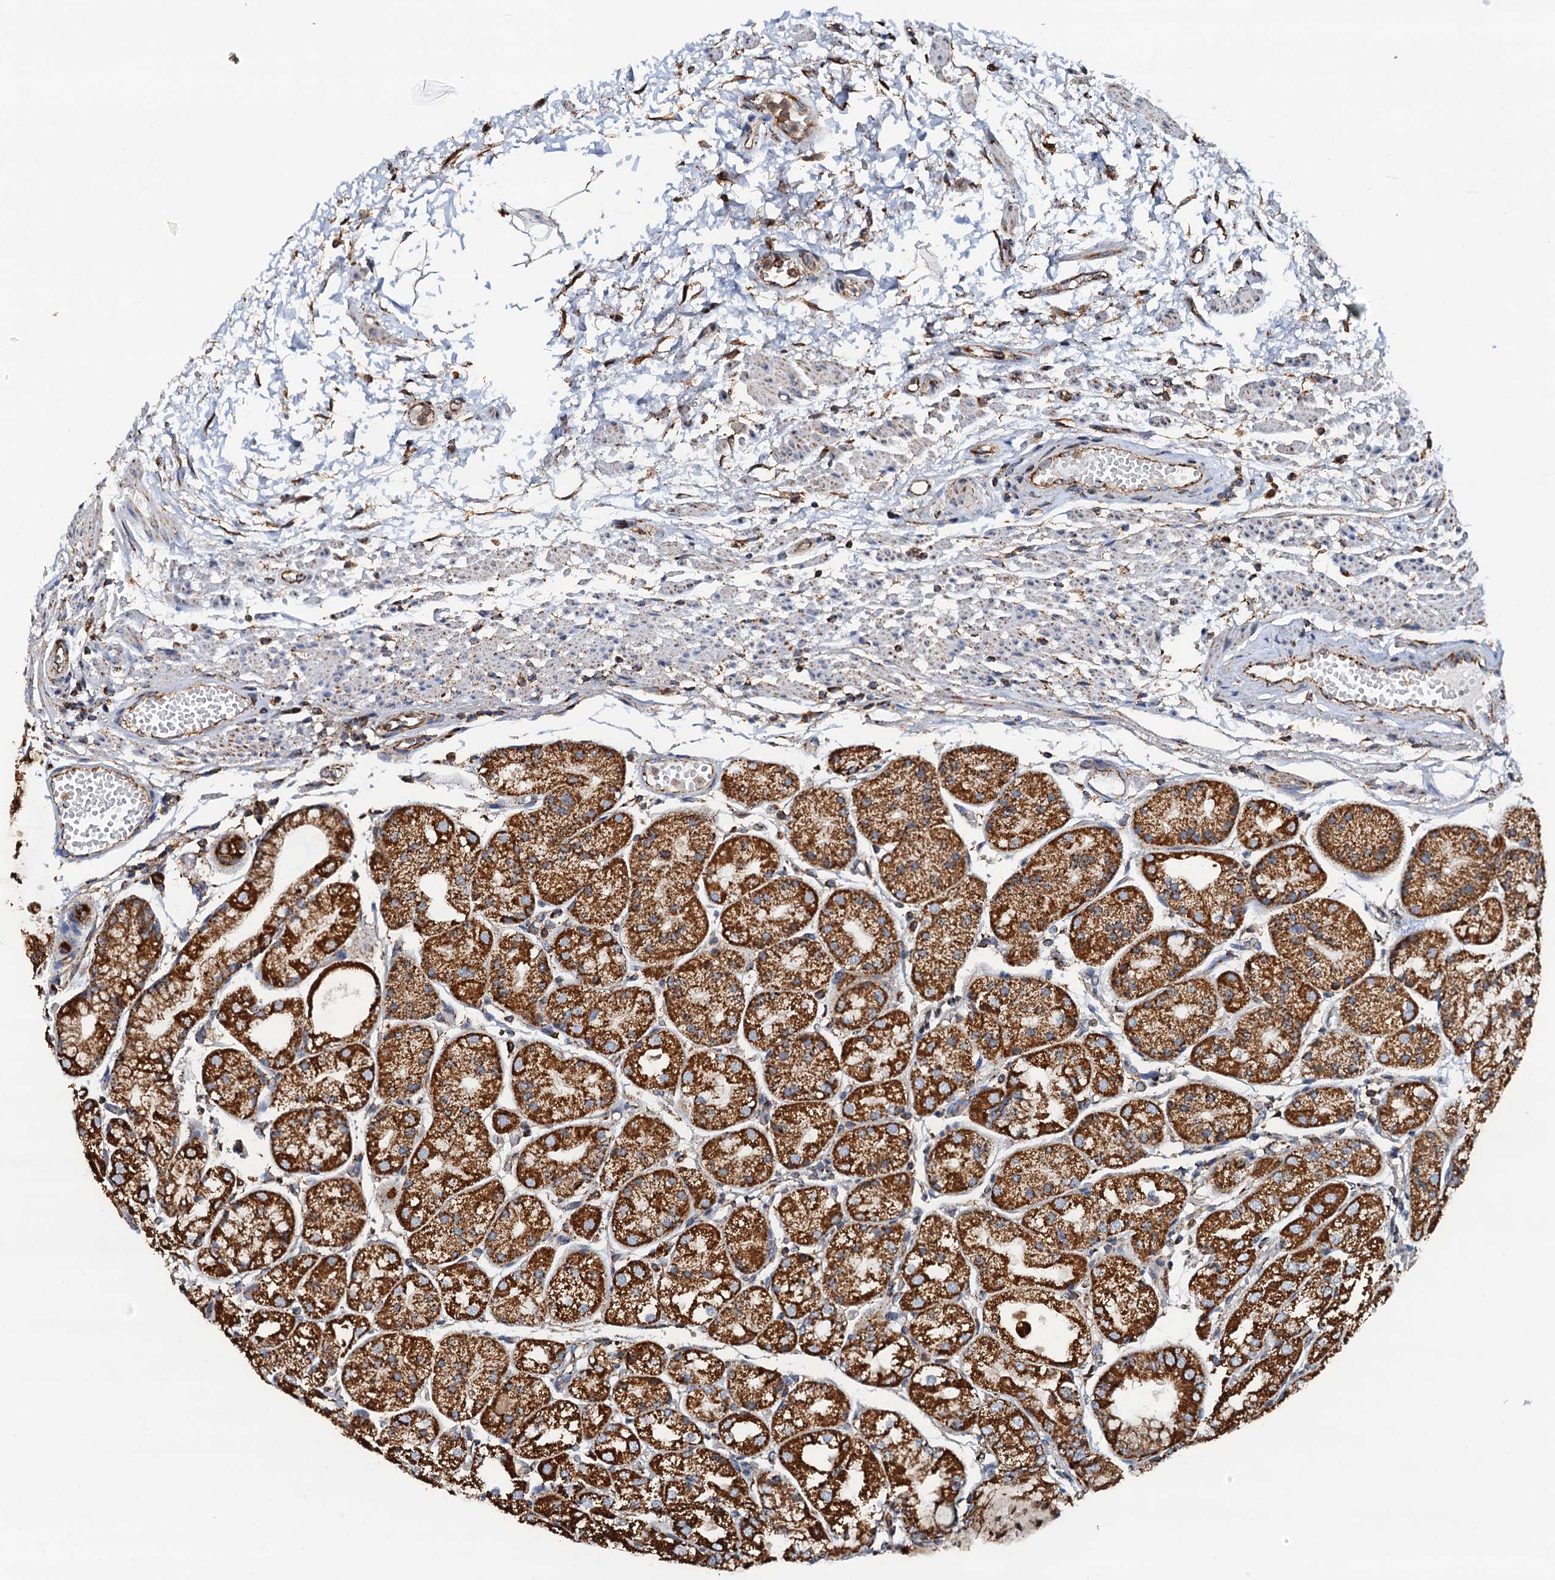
{"staining": {"intensity": "strong", "quantity": ">75%", "location": "cytoplasmic/membranous"}, "tissue": "stomach", "cell_type": "Glandular cells", "image_type": "normal", "snomed": [{"axis": "morphology", "description": "Normal tissue, NOS"}, {"axis": "topography", "description": "Stomach, upper"}], "caption": "High-power microscopy captured an immunohistochemistry image of benign stomach, revealing strong cytoplasmic/membranous staining in about >75% of glandular cells.", "gene": "AAGAB", "patient": {"sex": "male", "age": 72}}